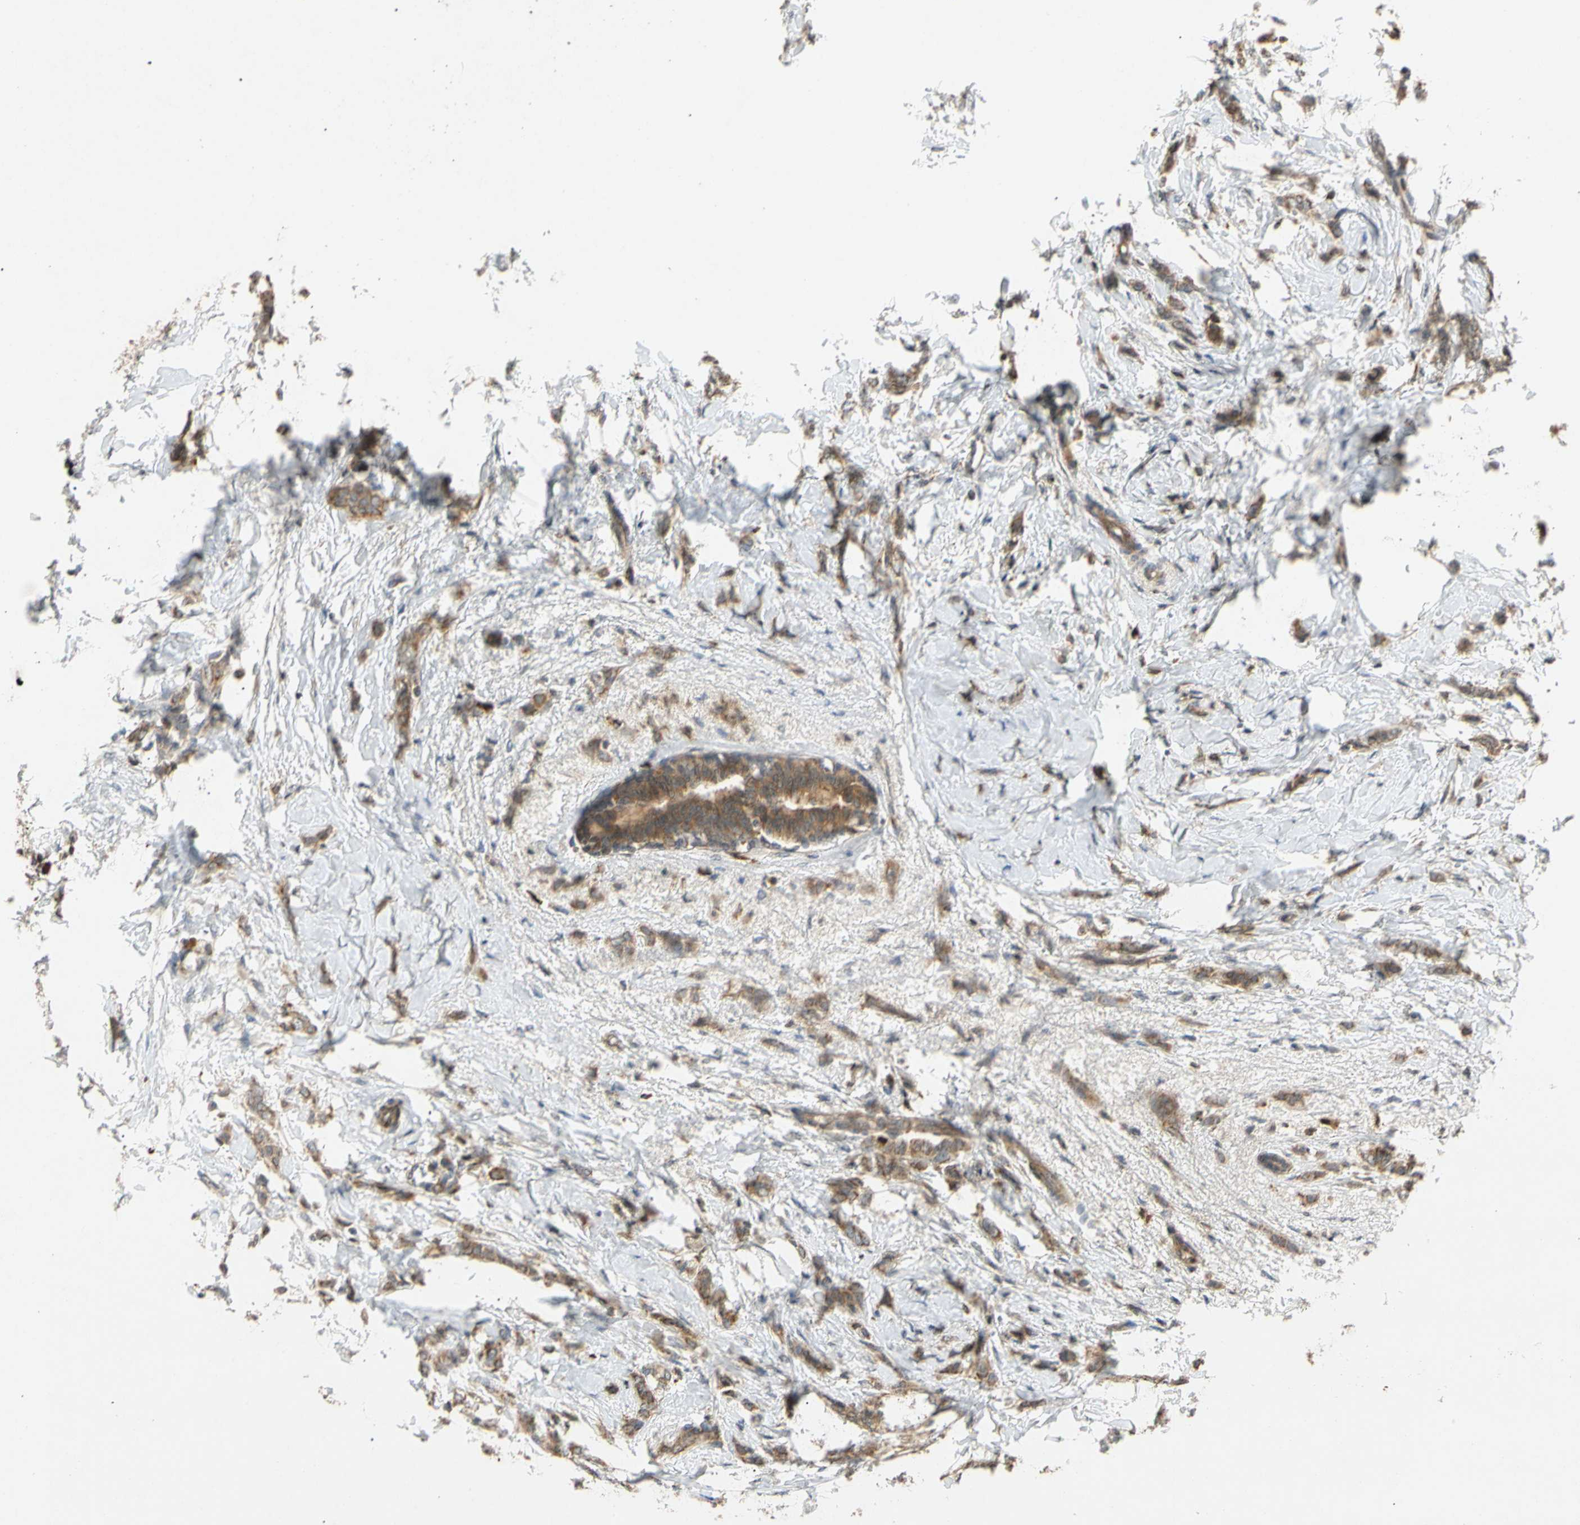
{"staining": {"intensity": "moderate", "quantity": ">75%", "location": "cytoplasmic/membranous"}, "tissue": "breast cancer", "cell_type": "Tumor cells", "image_type": "cancer", "snomed": [{"axis": "morphology", "description": "Lobular carcinoma, in situ"}, {"axis": "morphology", "description": "Lobular carcinoma"}, {"axis": "topography", "description": "Breast"}], "caption": "This photomicrograph shows breast cancer (lobular carcinoma) stained with immunohistochemistry (IHC) to label a protein in brown. The cytoplasmic/membranous of tumor cells show moderate positivity for the protein. Nuclei are counter-stained blue.", "gene": "MRPS22", "patient": {"sex": "female", "age": 41}}